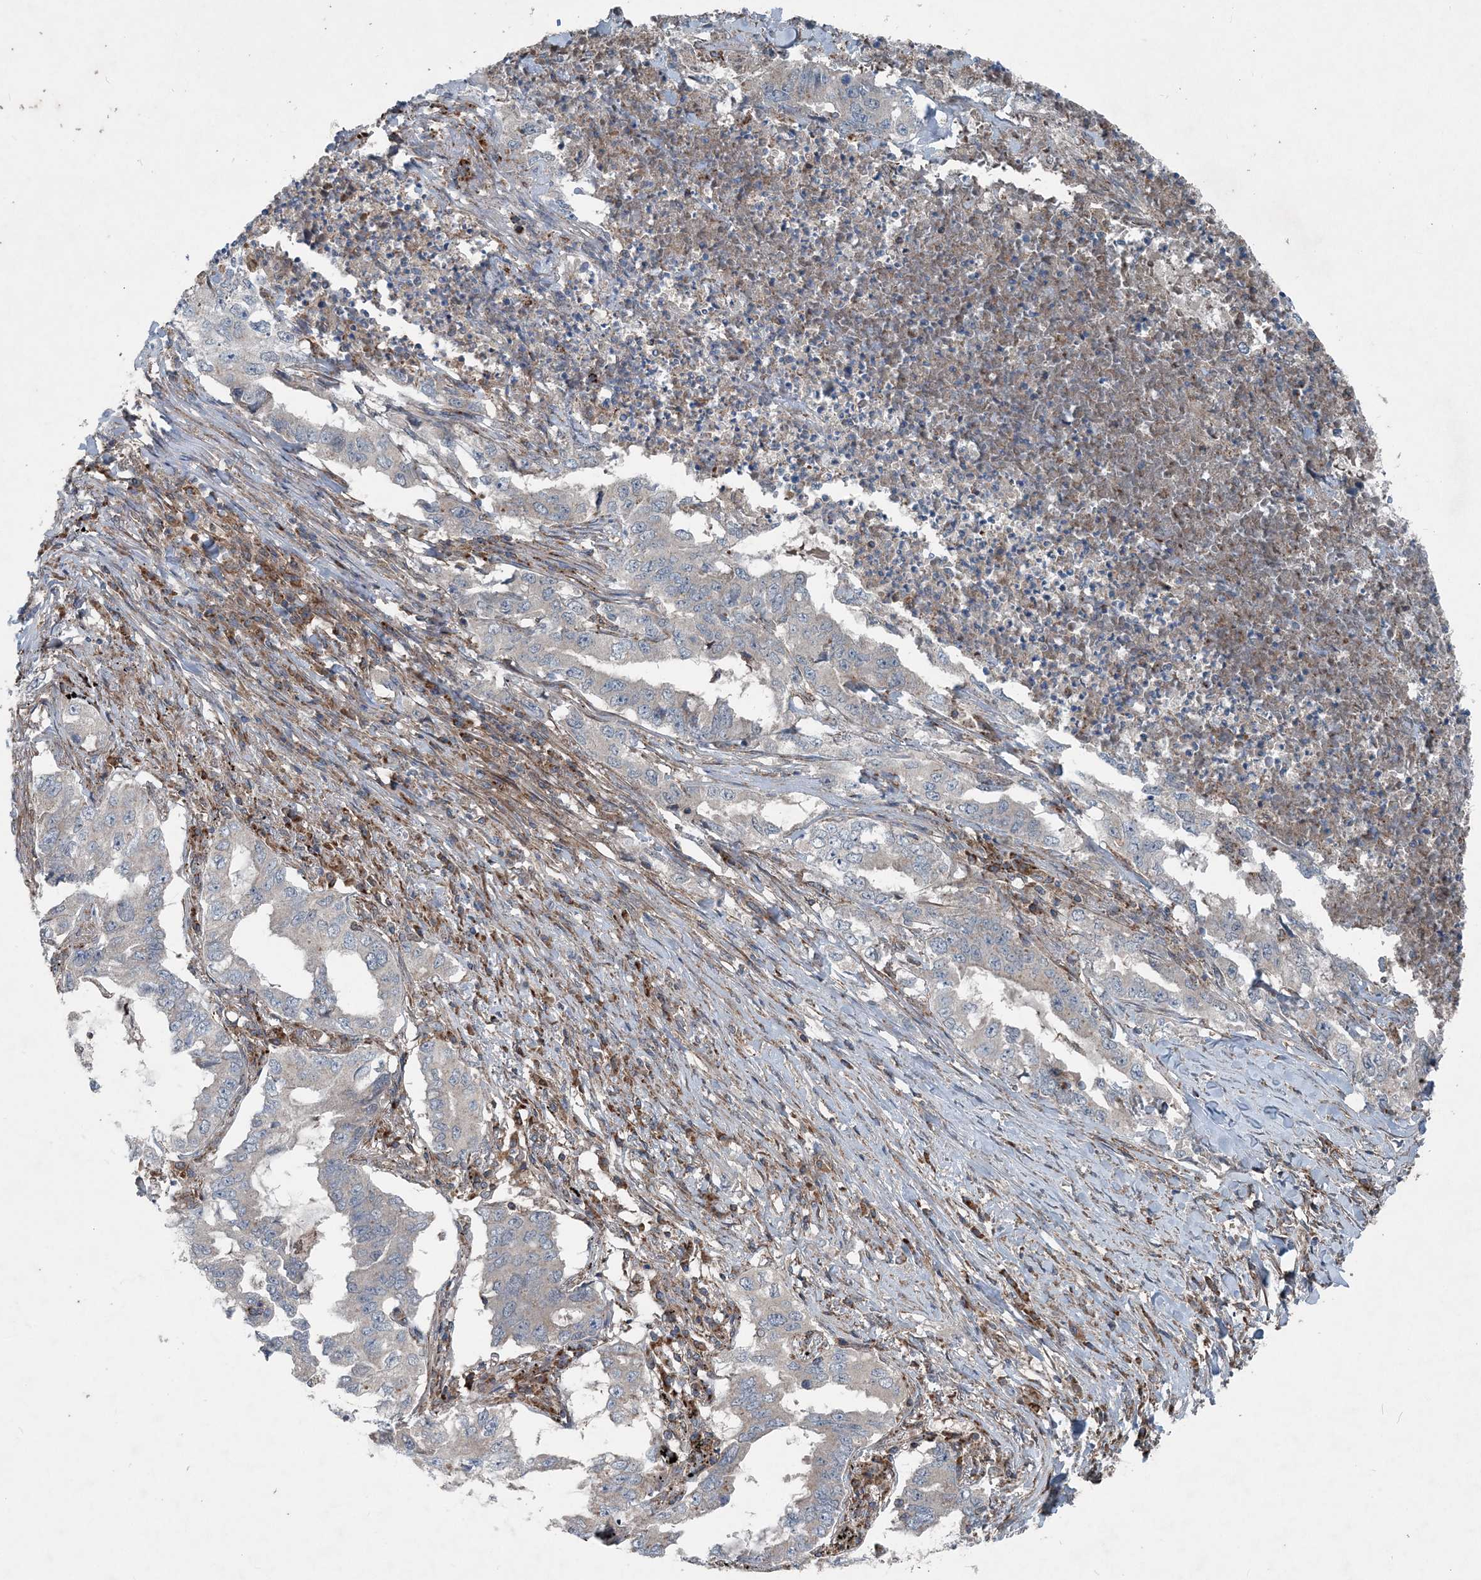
{"staining": {"intensity": "negative", "quantity": "none", "location": "none"}, "tissue": "lung cancer", "cell_type": "Tumor cells", "image_type": "cancer", "snomed": [{"axis": "morphology", "description": "Adenocarcinoma, NOS"}, {"axis": "topography", "description": "Lung"}], "caption": "Immunohistochemistry micrograph of neoplastic tissue: adenocarcinoma (lung) stained with DAB displays no significant protein positivity in tumor cells.", "gene": "NDUFA2", "patient": {"sex": "female", "age": 51}}